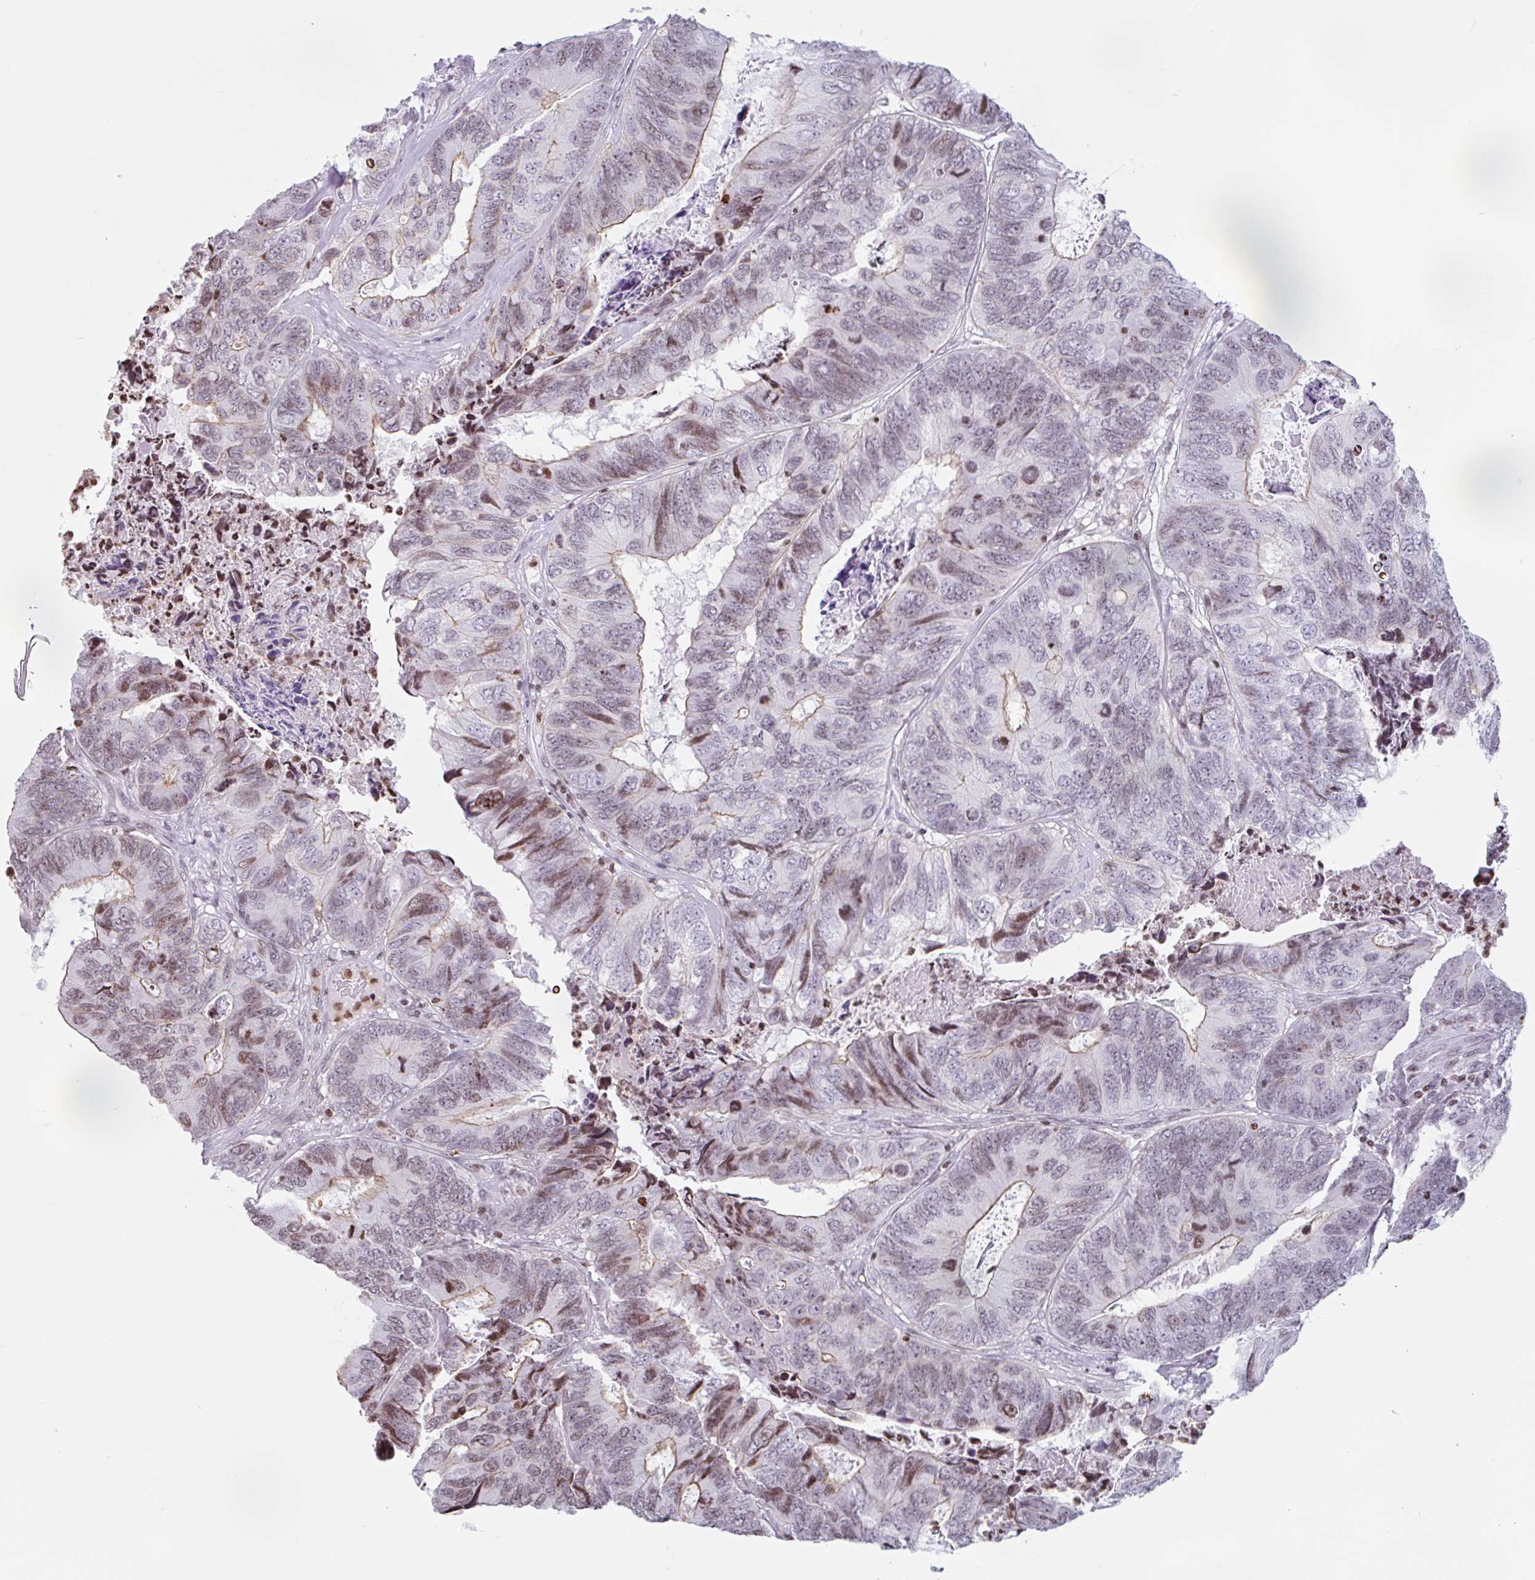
{"staining": {"intensity": "weak", "quantity": "25%-75%", "location": "nuclear"}, "tissue": "colorectal cancer", "cell_type": "Tumor cells", "image_type": "cancer", "snomed": [{"axis": "morphology", "description": "Adenocarcinoma, NOS"}, {"axis": "topography", "description": "Colon"}], "caption": "Colorectal adenocarcinoma stained with DAB (3,3'-diaminobenzidine) immunohistochemistry shows low levels of weak nuclear positivity in about 25%-75% of tumor cells.", "gene": "NOL6", "patient": {"sex": "female", "age": 67}}